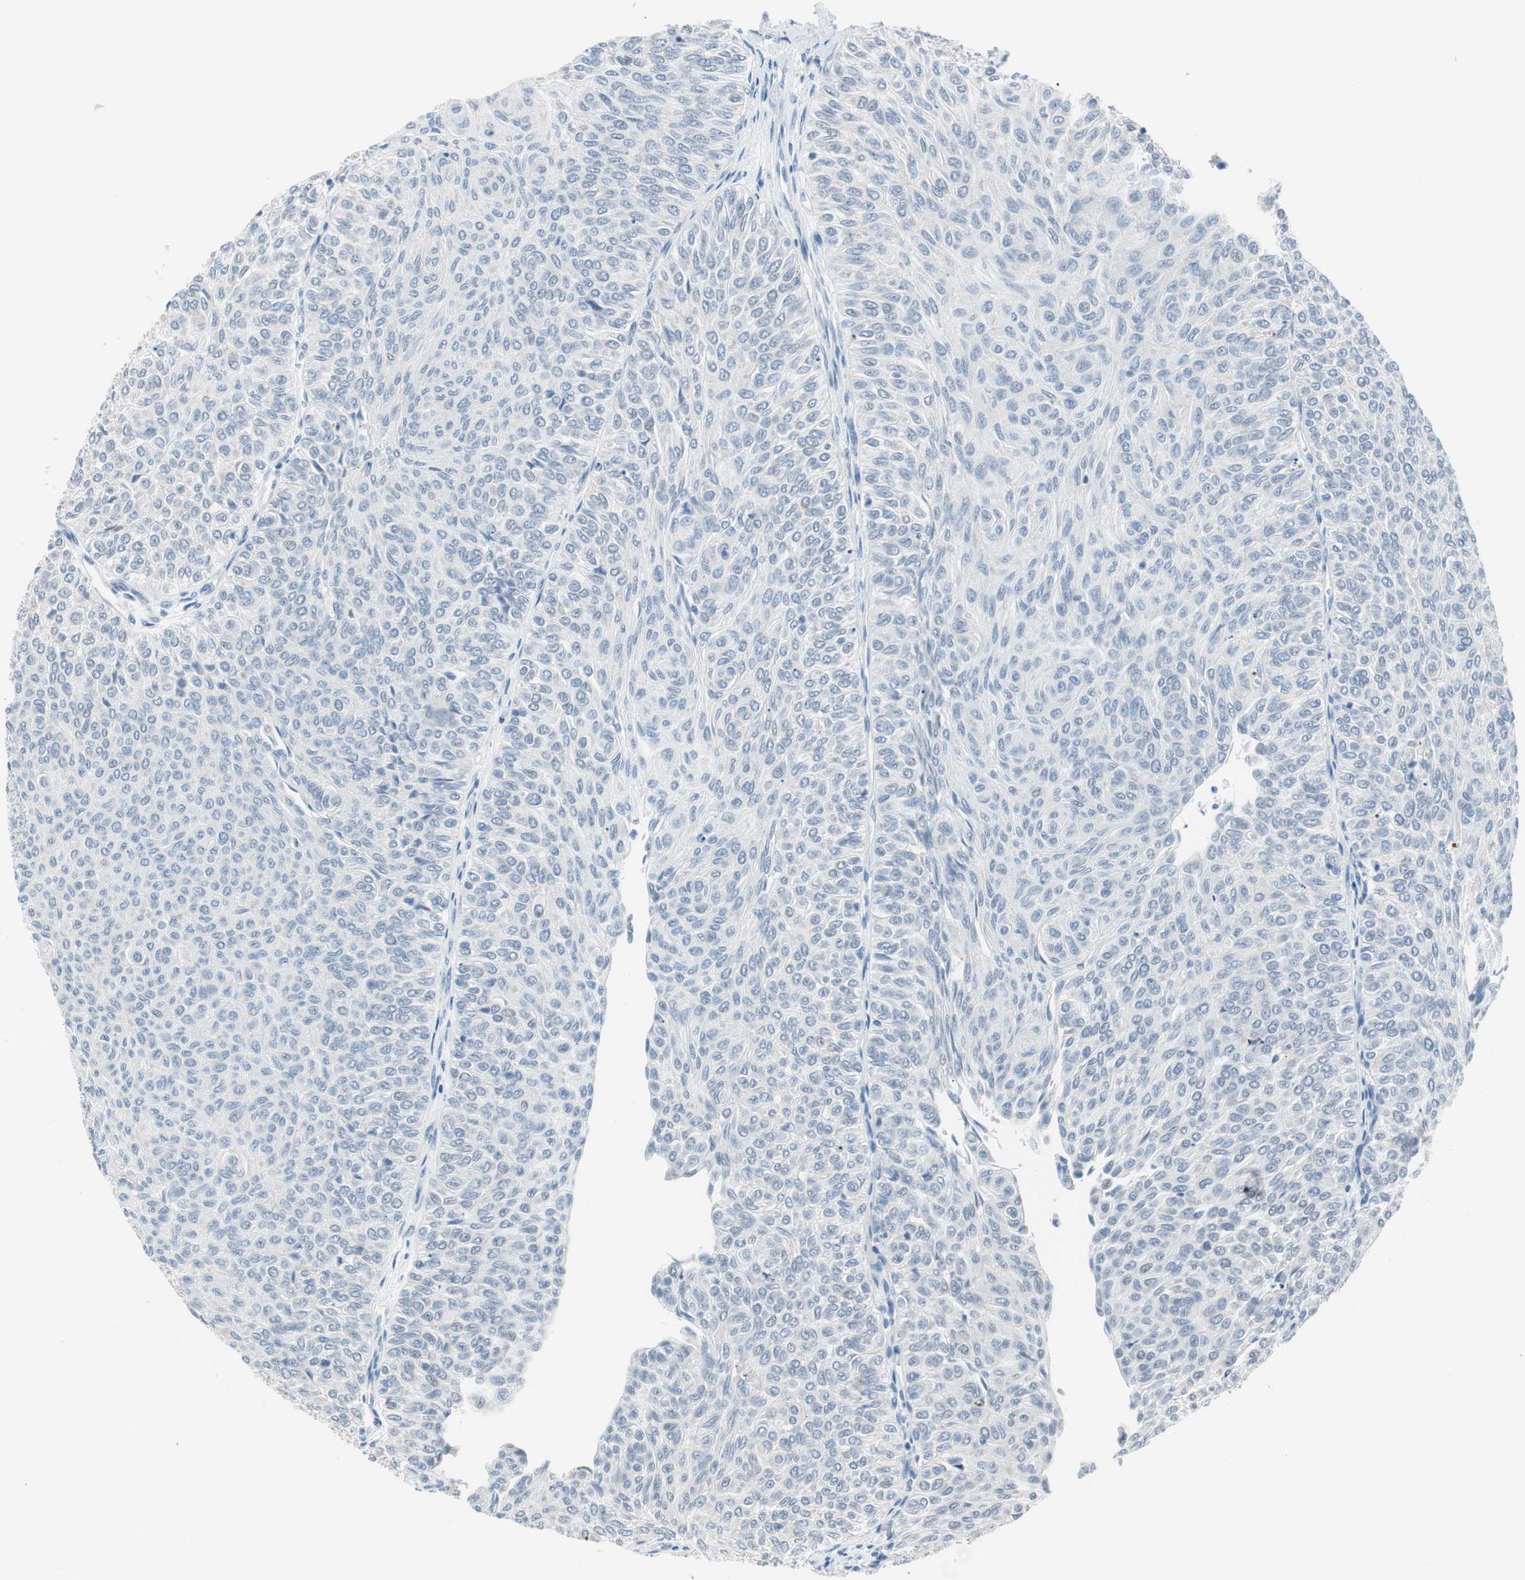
{"staining": {"intensity": "negative", "quantity": "none", "location": "none"}, "tissue": "urothelial cancer", "cell_type": "Tumor cells", "image_type": "cancer", "snomed": [{"axis": "morphology", "description": "Urothelial carcinoma, Low grade"}, {"axis": "topography", "description": "Urinary bladder"}], "caption": "The IHC image has no significant expression in tumor cells of urothelial cancer tissue. Nuclei are stained in blue.", "gene": "VIL1", "patient": {"sex": "male", "age": 78}}